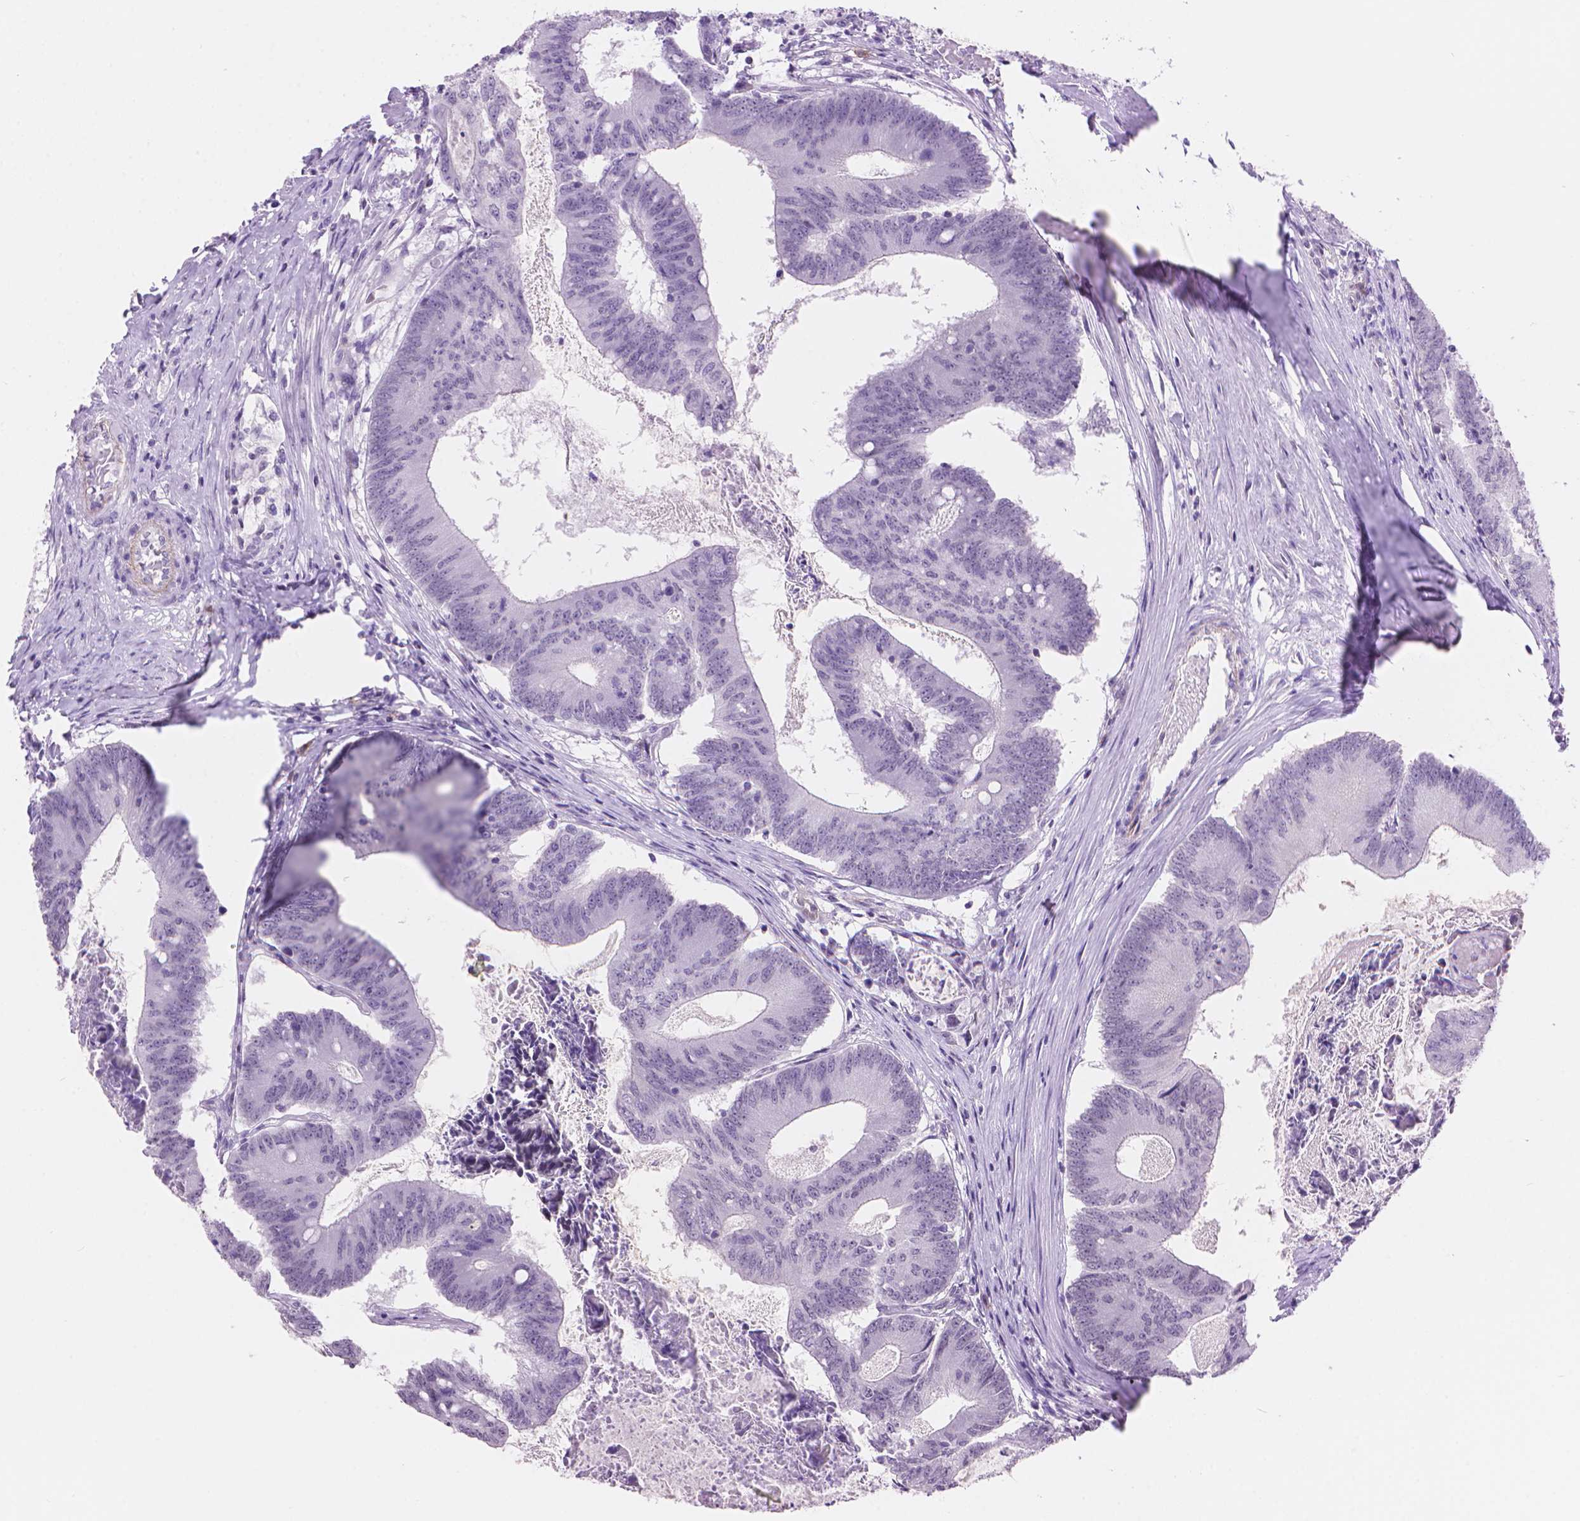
{"staining": {"intensity": "negative", "quantity": "none", "location": "none"}, "tissue": "colorectal cancer", "cell_type": "Tumor cells", "image_type": "cancer", "snomed": [{"axis": "morphology", "description": "Adenocarcinoma, NOS"}, {"axis": "topography", "description": "Colon"}], "caption": "The image shows no staining of tumor cells in colorectal cancer (adenocarcinoma).", "gene": "TMEM184A", "patient": {"sex": "female", "age": 70}}